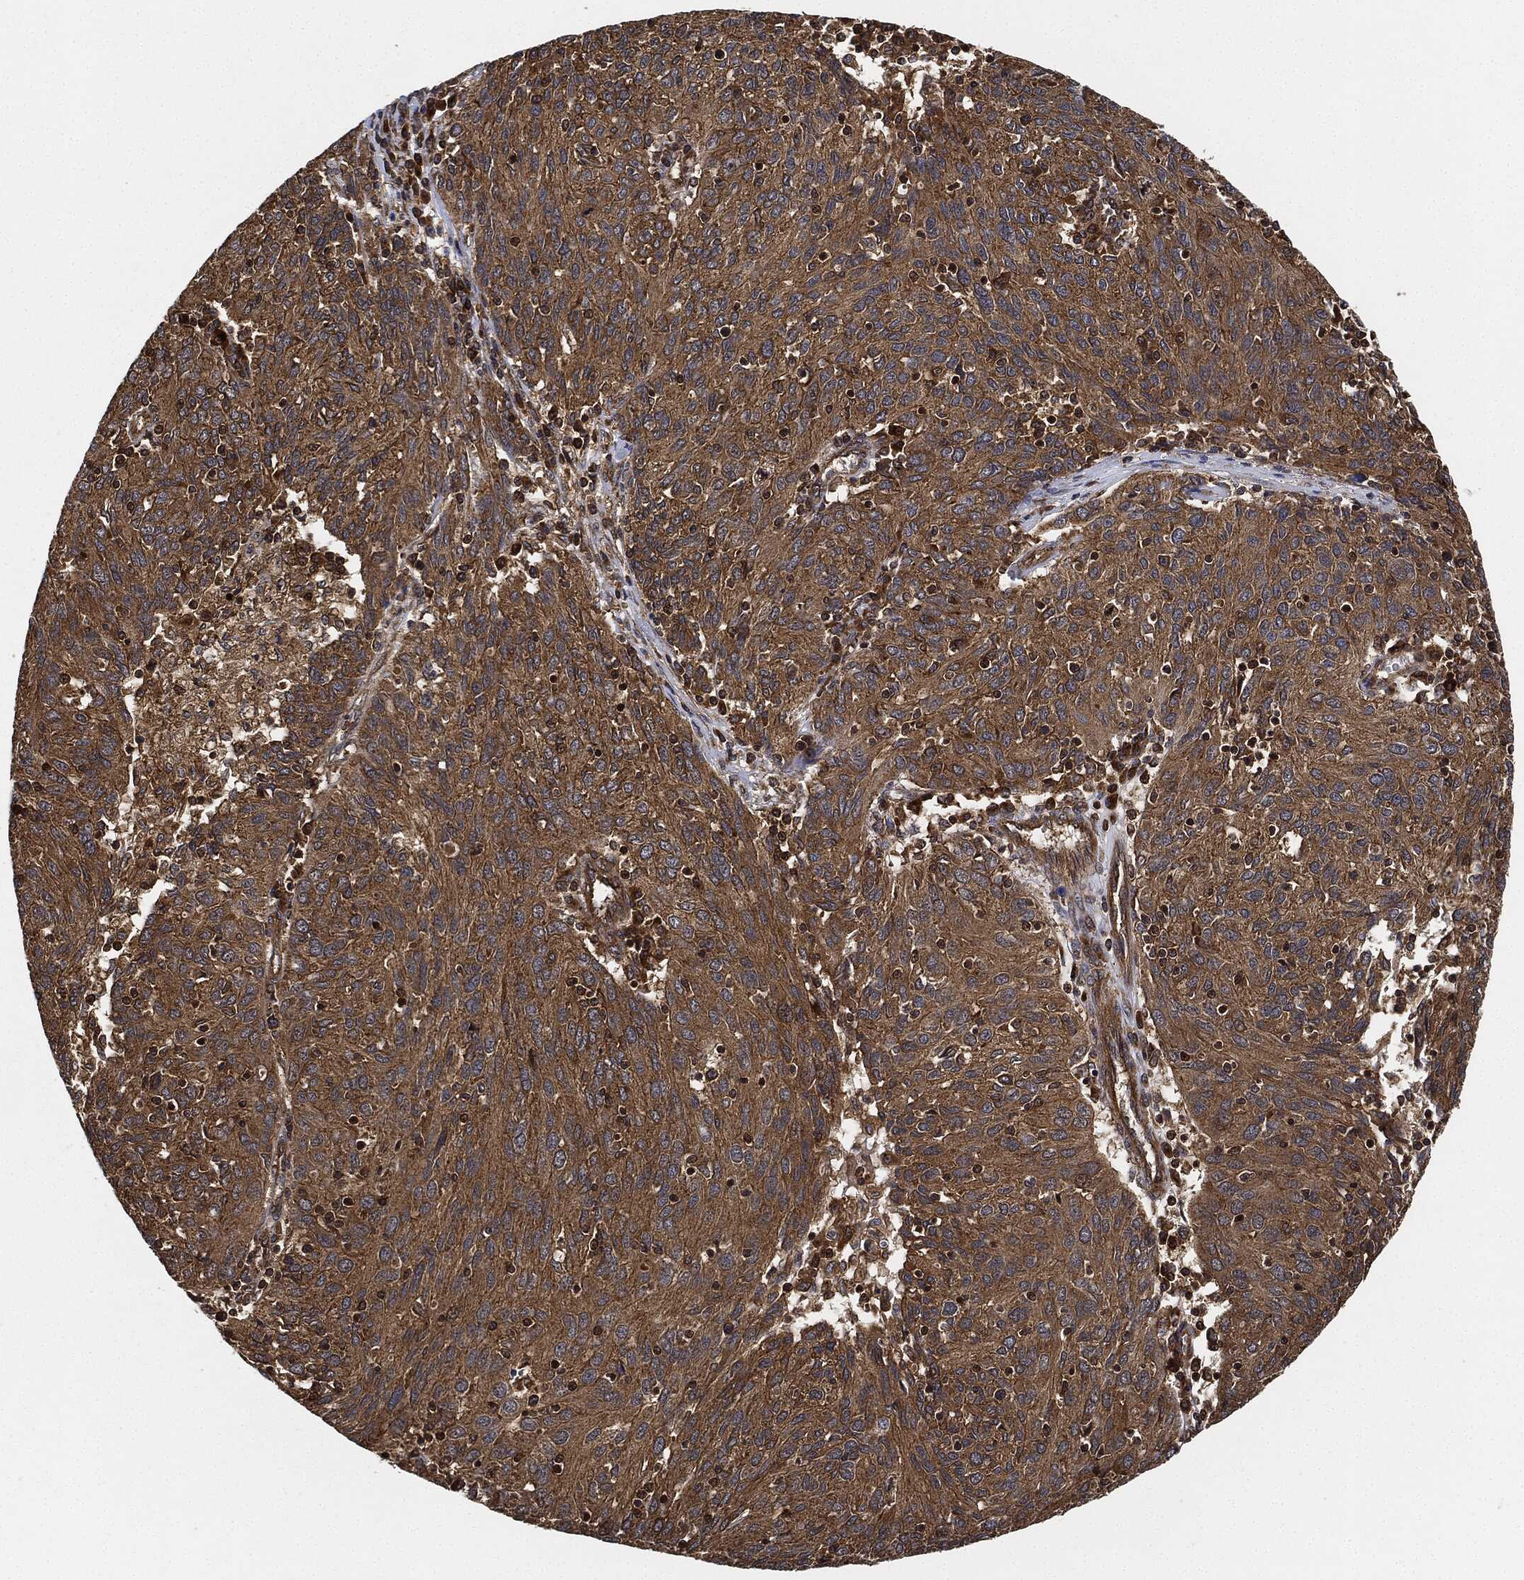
{"staining": {"intensity": "moderate", "quantity": ">75%", "location": "cytoplasmic/membranous"}, "tissue": "ovarian cancer", "cell_type": "Tumor cells", "image_type": "cancer", "snomed": [{"axis": "morphology", "description": "Carcinoma, endometroid"}, {"axis": "topography", "description": "Ovary"}], "caption": "Immunohistochemical staining of human ovarian cancer (endometroid carcinoma) demonstrates moderate cytoplasmic/membranous protein positivity in approximately >75% of tumor cells.", "gene": "CEP290", "patient": {"sex": "female", "age": 50}}